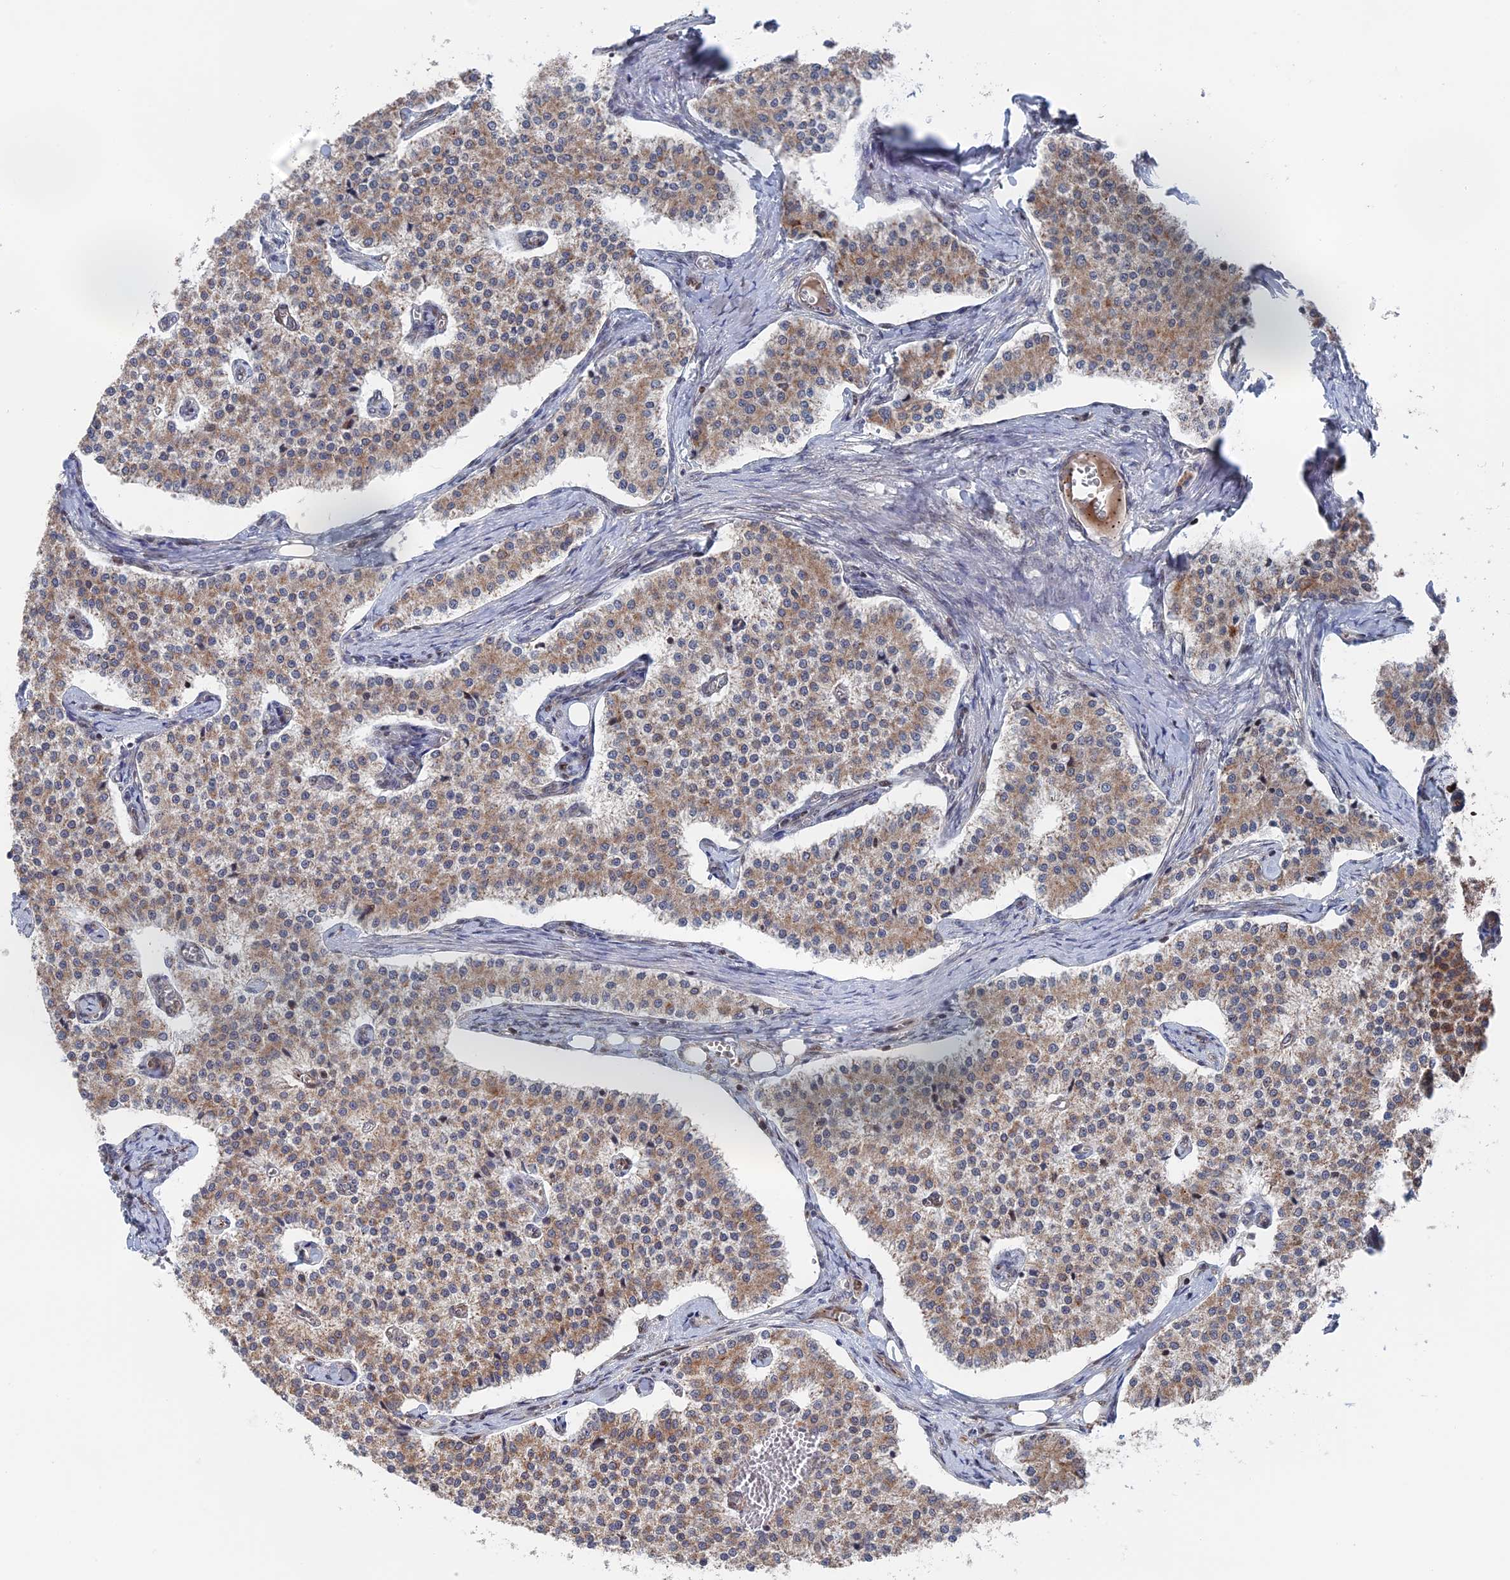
{"staining": {"intensity": "weak", "quantity": ">75%", "location": "cytoplasmic/membranous"}, "tissue": "carcinoid", "cell_type": "Tumor cells", "image_type": "cancer", "snomed": [{"axis": "morphology", "description": "Carcinoid, malignant, NOS"}, {"axis": "topography", "description": "Colon"}], "caption": "Protein staining reveals weak cytoplasmic/membranous staining in about >75% of tumor cells in carcinoid (malignant). (Stains: DAB in brown, nuclei in blue, Microscopy: brightfield microscopy at high magnification).", "gene": "IL7", "patient": {"sex": "female", "age": 52}}